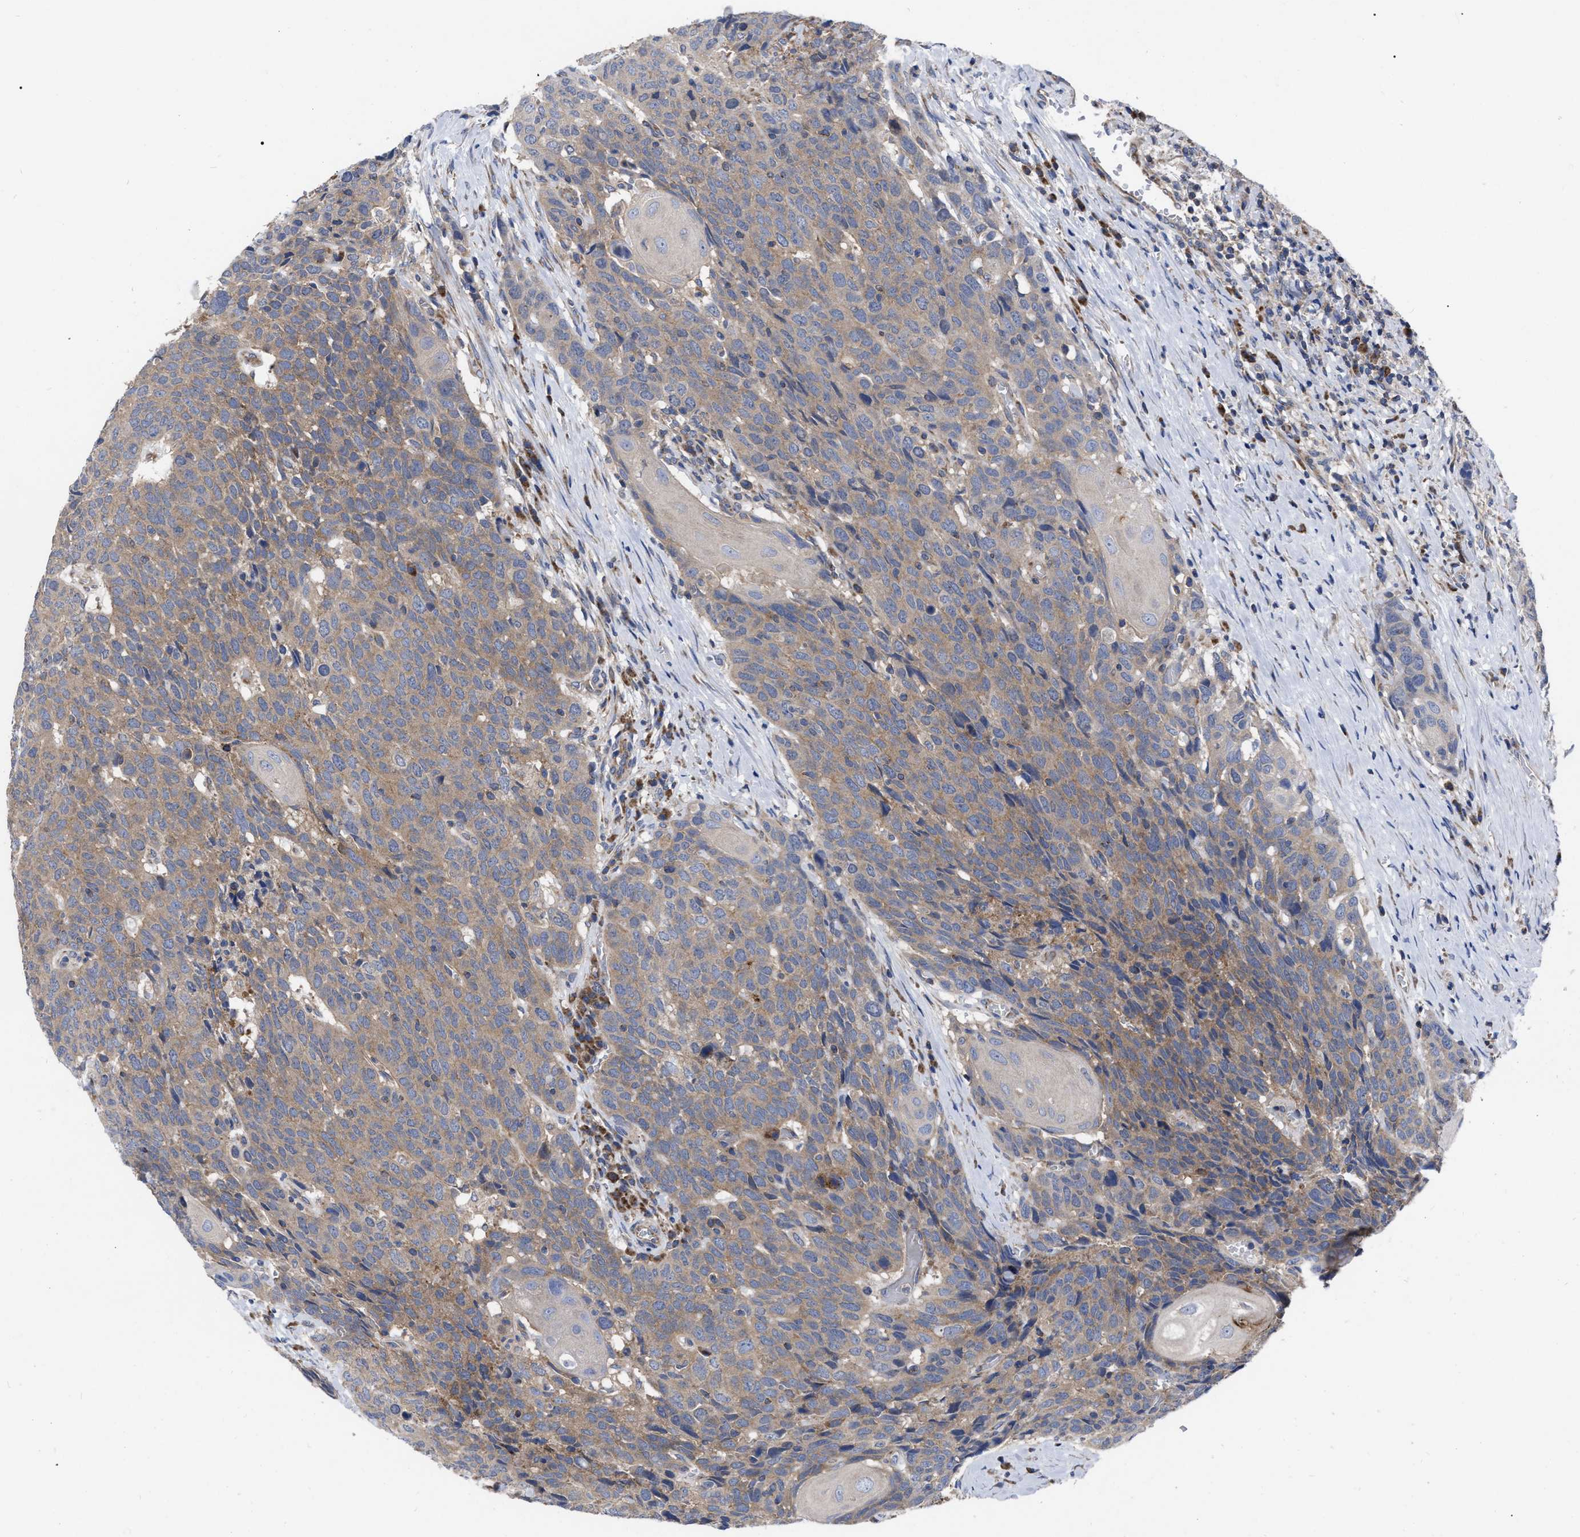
{"staining": {"intensity": "moderate", "quantity": ">75%", "location": "cytoplasmic/membranous"}, "tissue": "head and neck cancer", "cell_type": "Tumor cells", "image_type": "cancer", "snomed": [{"axis": "morphology", "description": "Squamous cell carcinoma, NOS"}, {"axis": "topography", "description": "Head-Neck"}], "caption": "High-power microscopy captured an immunohistochemistry image of squamous cell carcinoma (head and neck), revealing moderate cytoplasmic/membranous staining in about >75% of tumor cells.", "gene": "CDKN2C", "patient": {"sex": "male", "age": 66}}